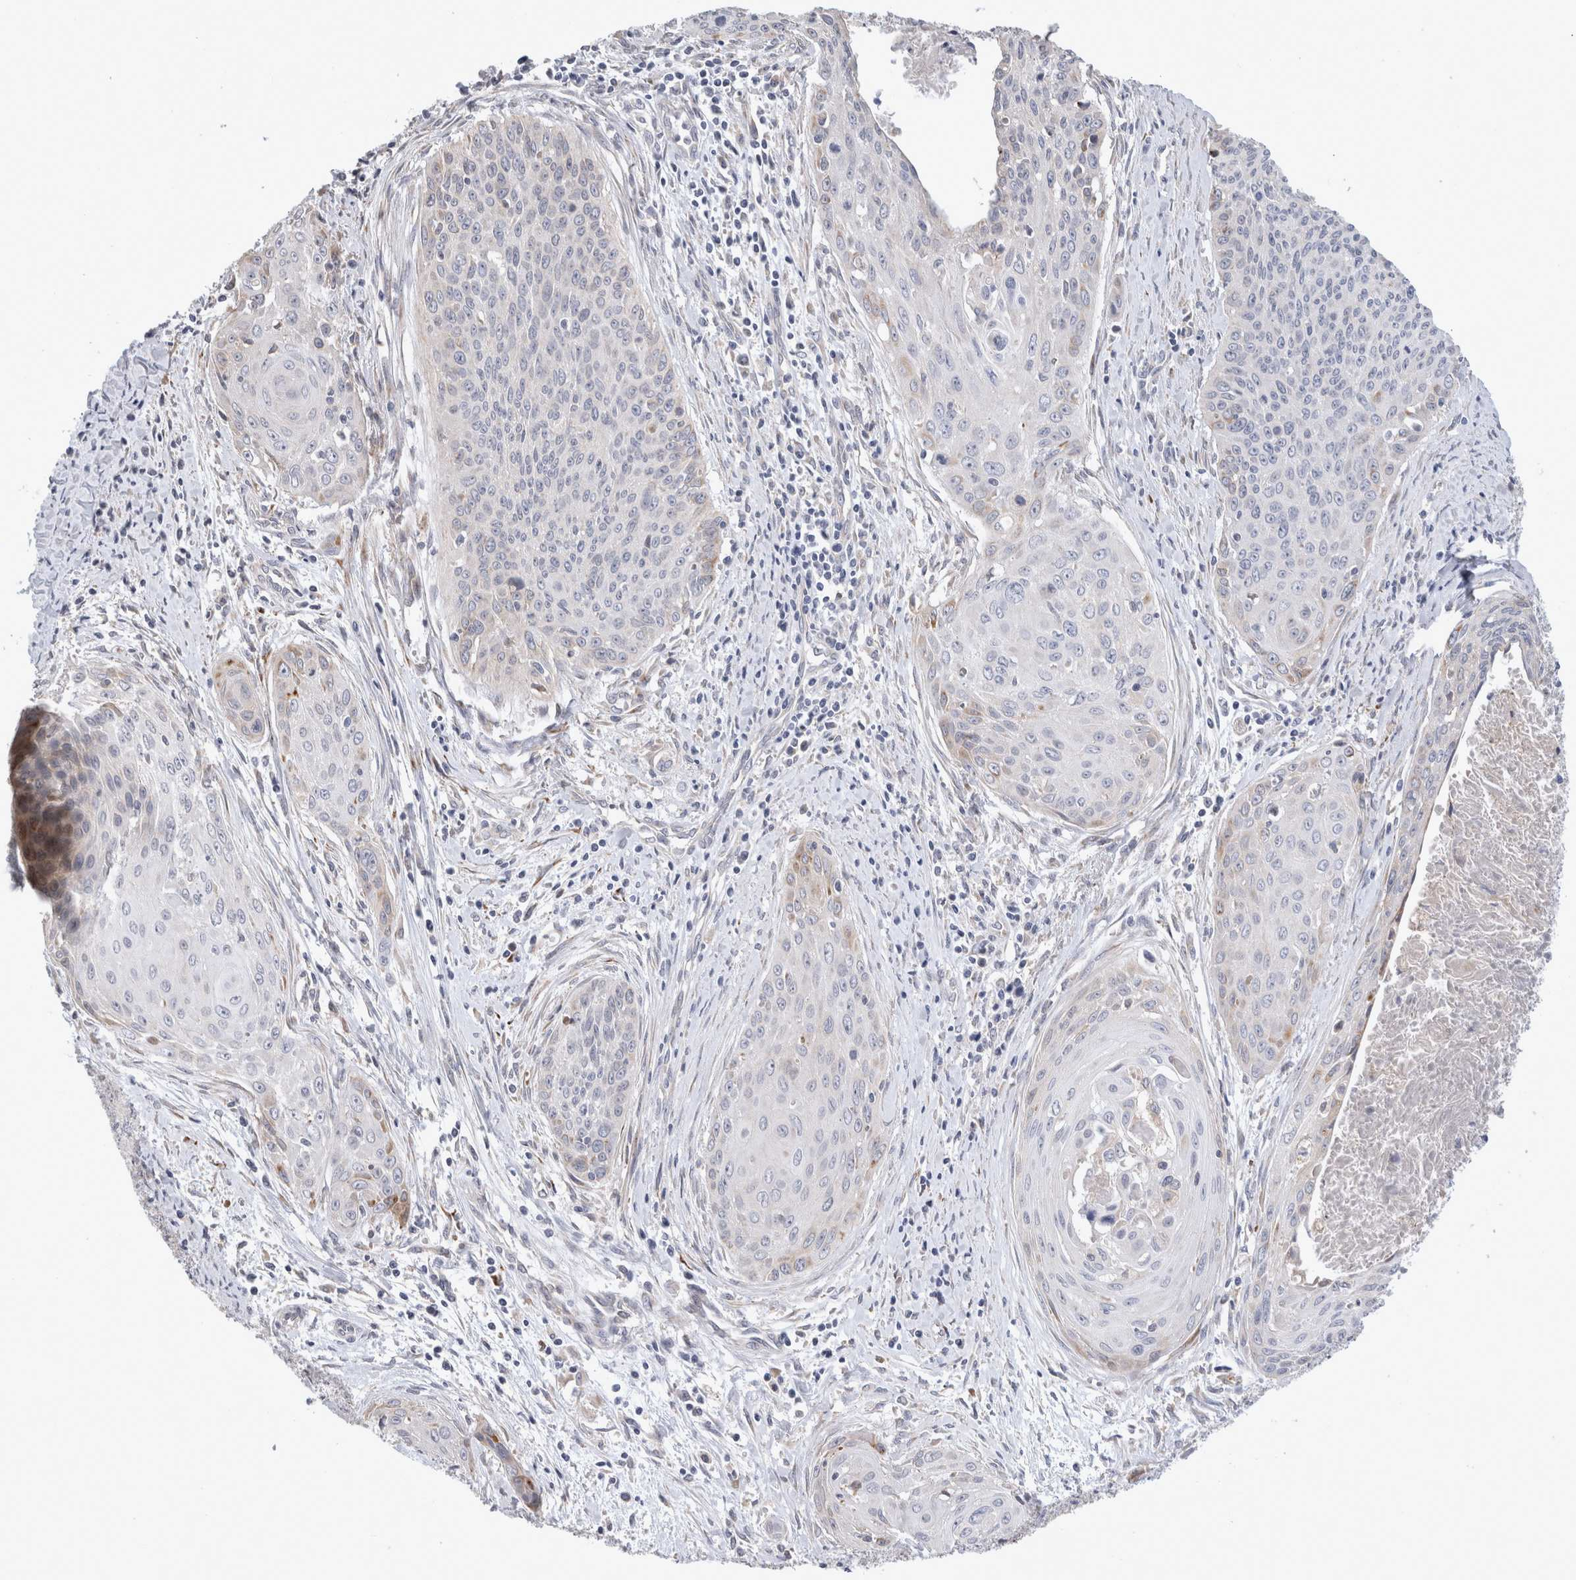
{"staining": {"intensity": "weak", "quantity": "<25%", "location": "cytoplasmic/membranous"}, "tissue": "cervical cancer", "cell_type": "Tumor cells", "image_type": "cancer", "snomed": [{"axis": "morphology", "description": "Squamous cell carcinoma, NOS"}, {"axis": "topography", "description": "Cervix"}], "caption": "IHC of human cervical cancer (squamous cell carcinoma) exhibits no positivity in tumor cells.", "gene": "TRMT9B", "patient": {"sex": "female", "age": 55}}